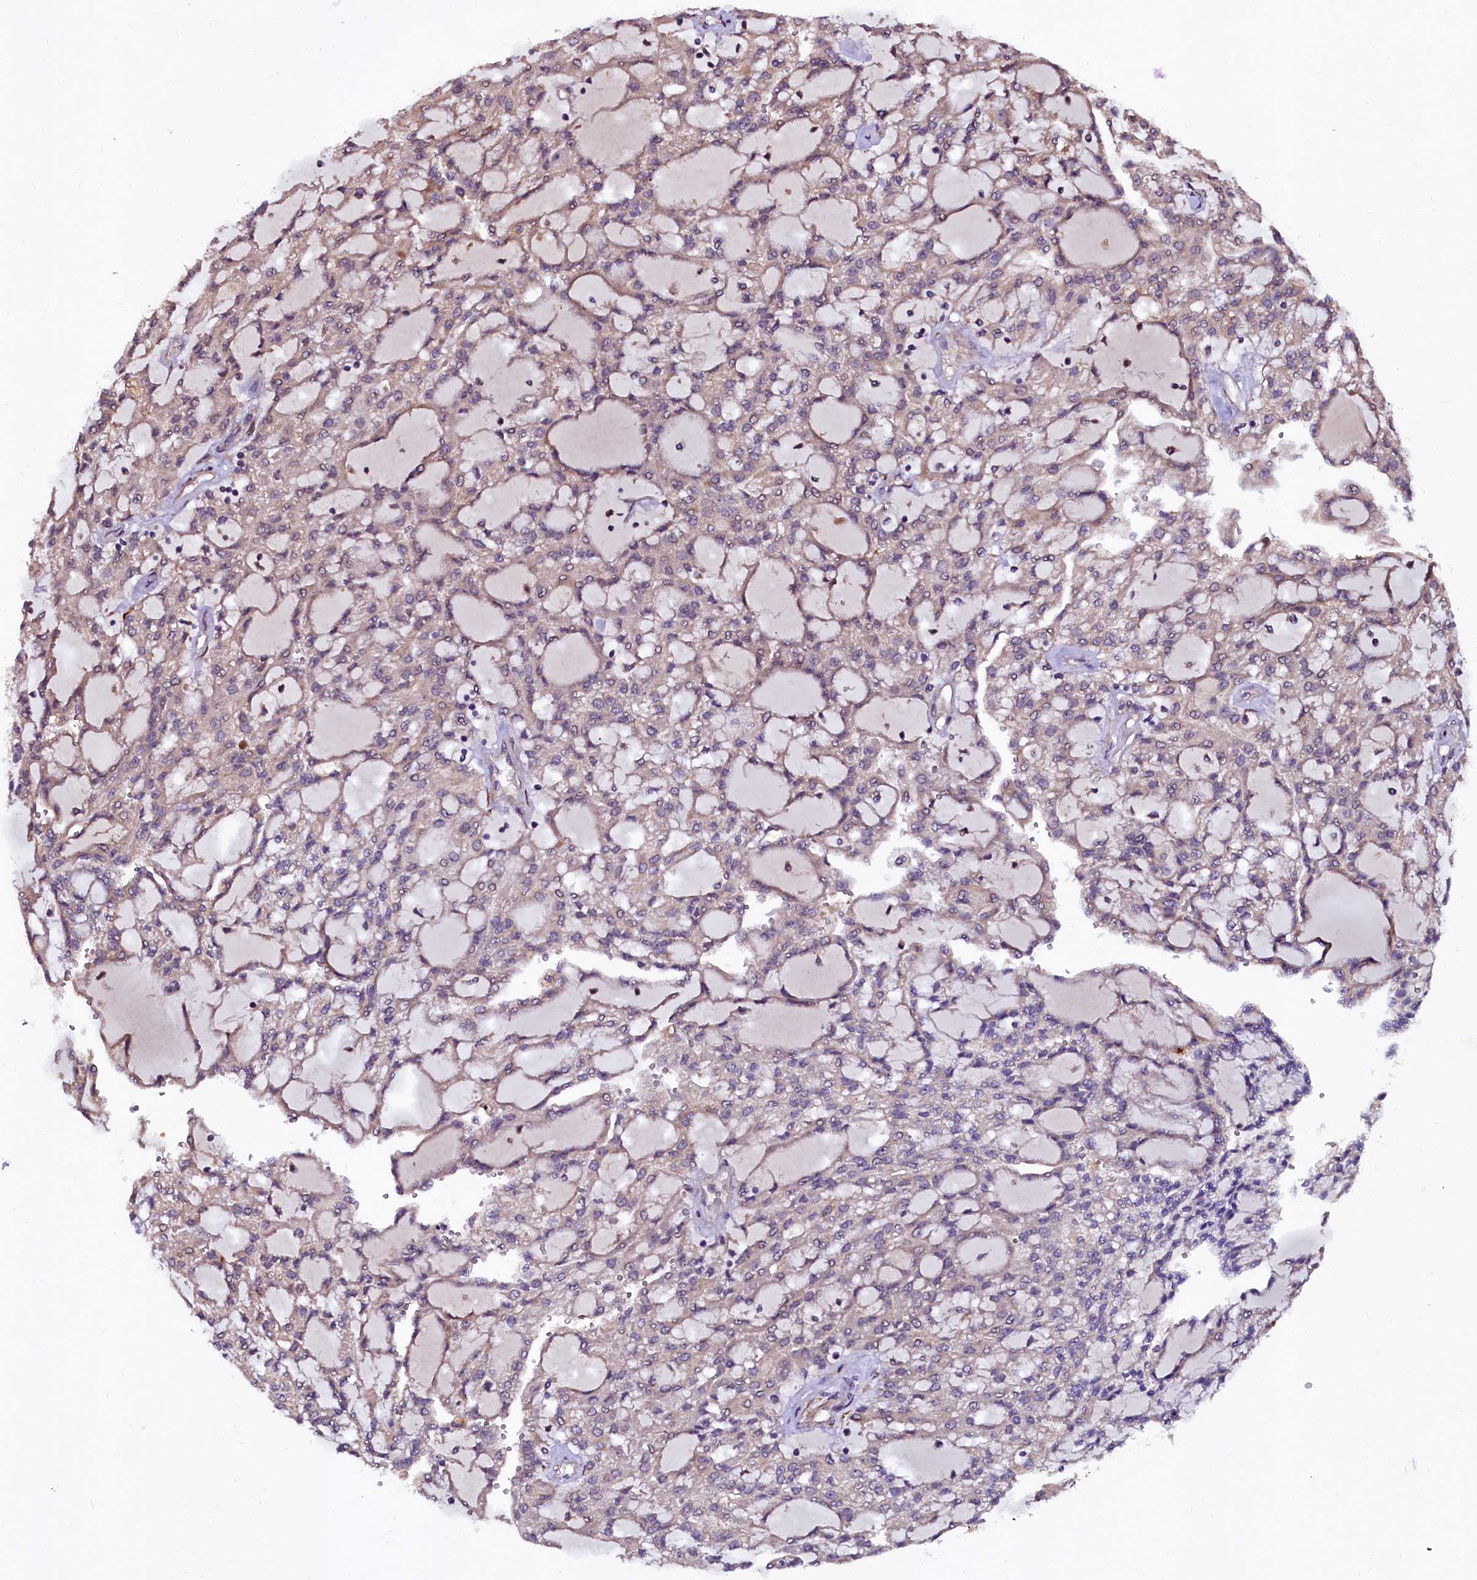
{"staining": {"intensity": "weak", "quantity": "<25%", "location": "cytoplasmic/membranous"}, "tissue": "renal cancer", "cell_type": "Tumor cells", "image_type": "cancer", "snomed": [{"axis": "morphology", "description": "Adenocarcinoma, NOS"}, {"axis": "topography", "description": "Kidney"}], "caption": "DAB immunohistochemical staining of human adenocarcinoma (renal) demonstrates no significant positivity in tumor cells.", "gene": "N4BP1", "patient": {"sex": "male", "age": 63}}